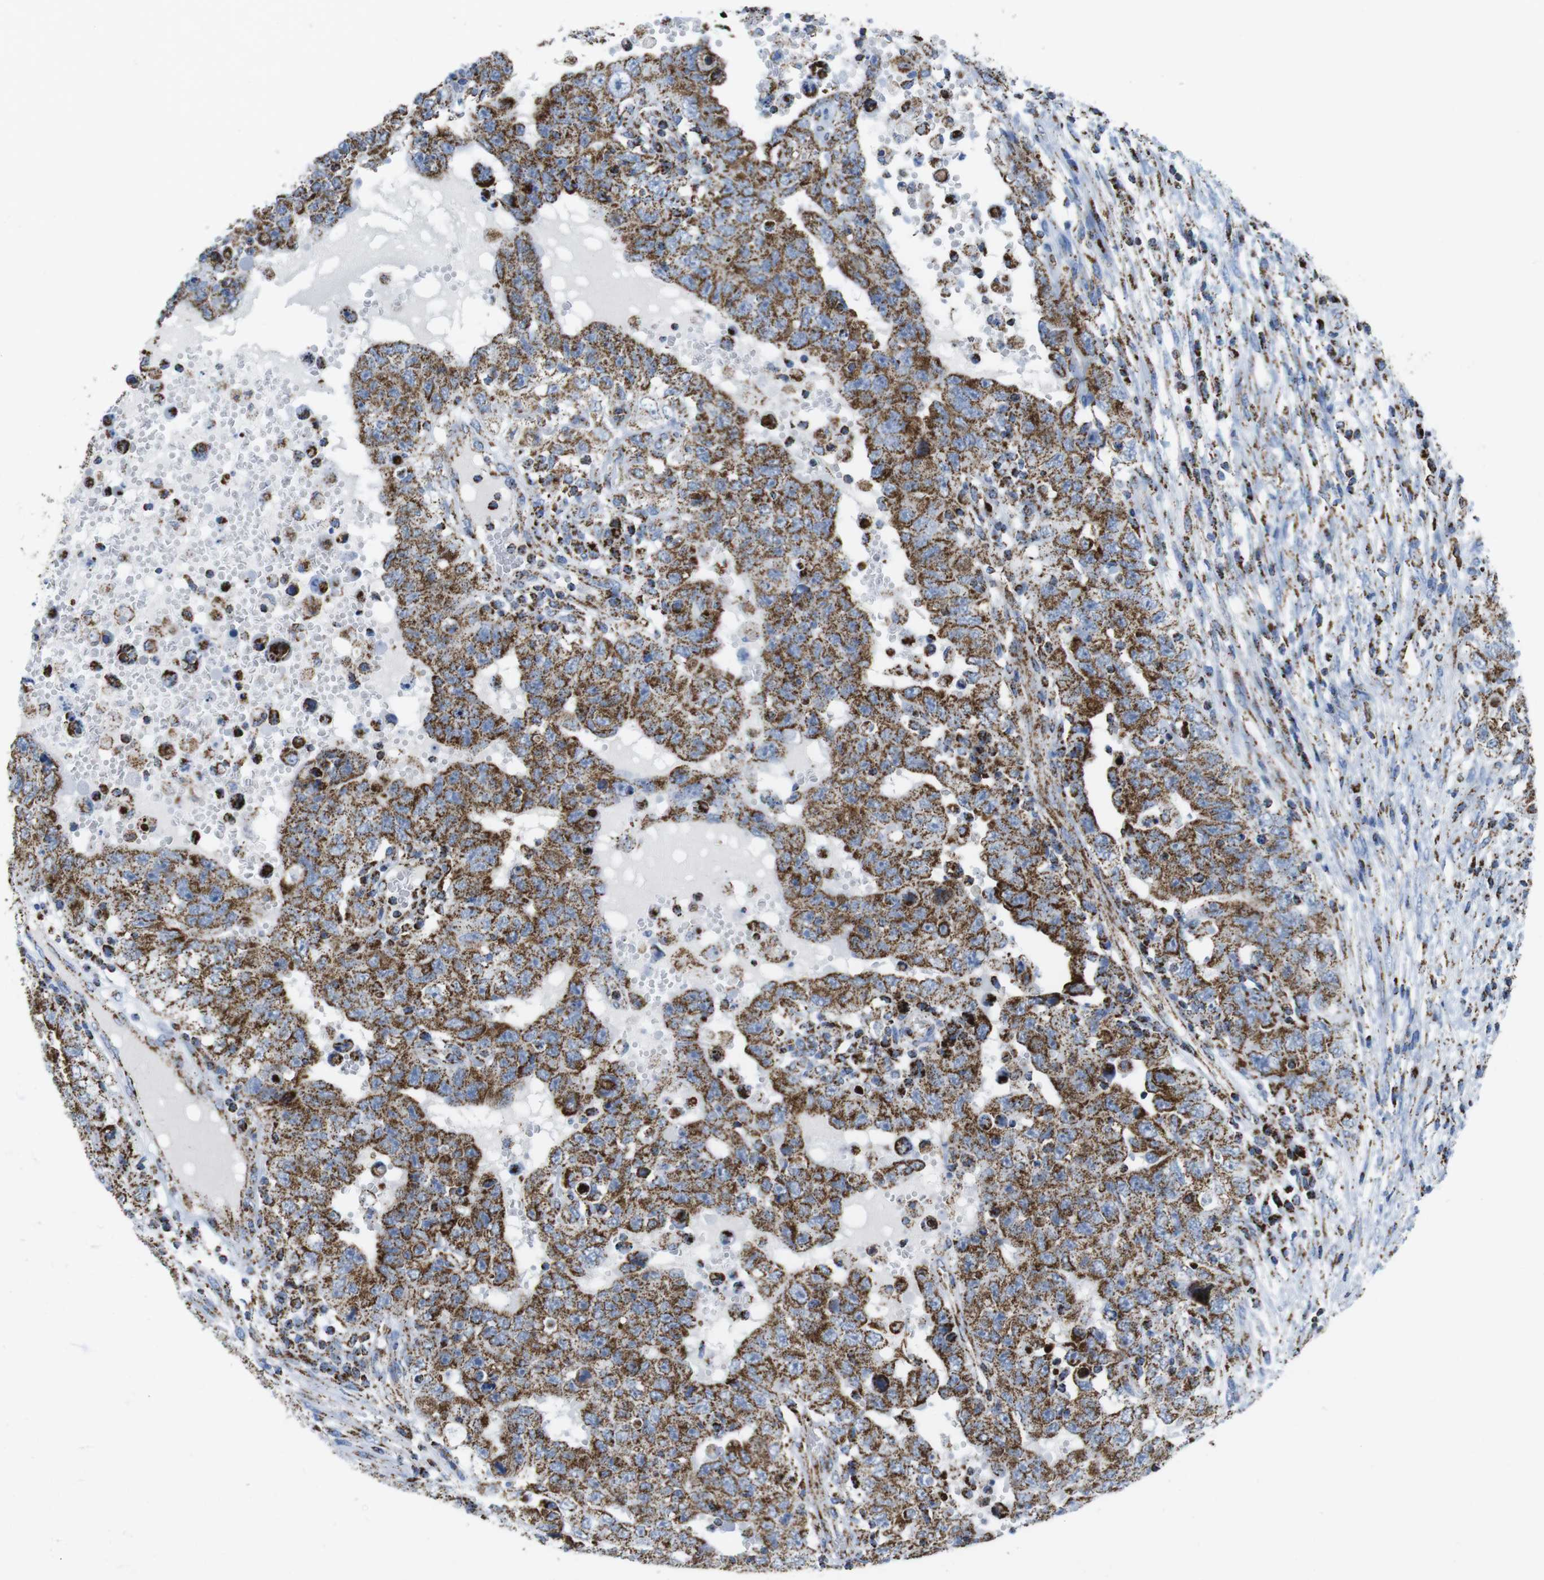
{"staining": {"intensity": "moderate", "quantity": ">75%", "location": "cytoplasmic/membranous"}, "tissue": "testis cancer", "cell_type": "Tumor cells", "image_type": "cancer", "snomed": [{"axis": "morphology", "description": "Carcinoma, Embryonal, NOS"}, {"axis": "topography", "description": "Testis"}], "caption": "Immunohistochemistry (IHC) staining of testis cancer (embryonal carcinoma), which displays medium levels of moderate cytoplasmic/membranous staining in approximately >75% of tumor cells indicating moderate cytoplasmic/membranous protein staining. The staining was performed using DAB (brown) for protein detection and nuclei were counterstained in hematoxylin (blue).", "gene": "ATP5PO", "patient": {"sex": "male", "age": 26}}